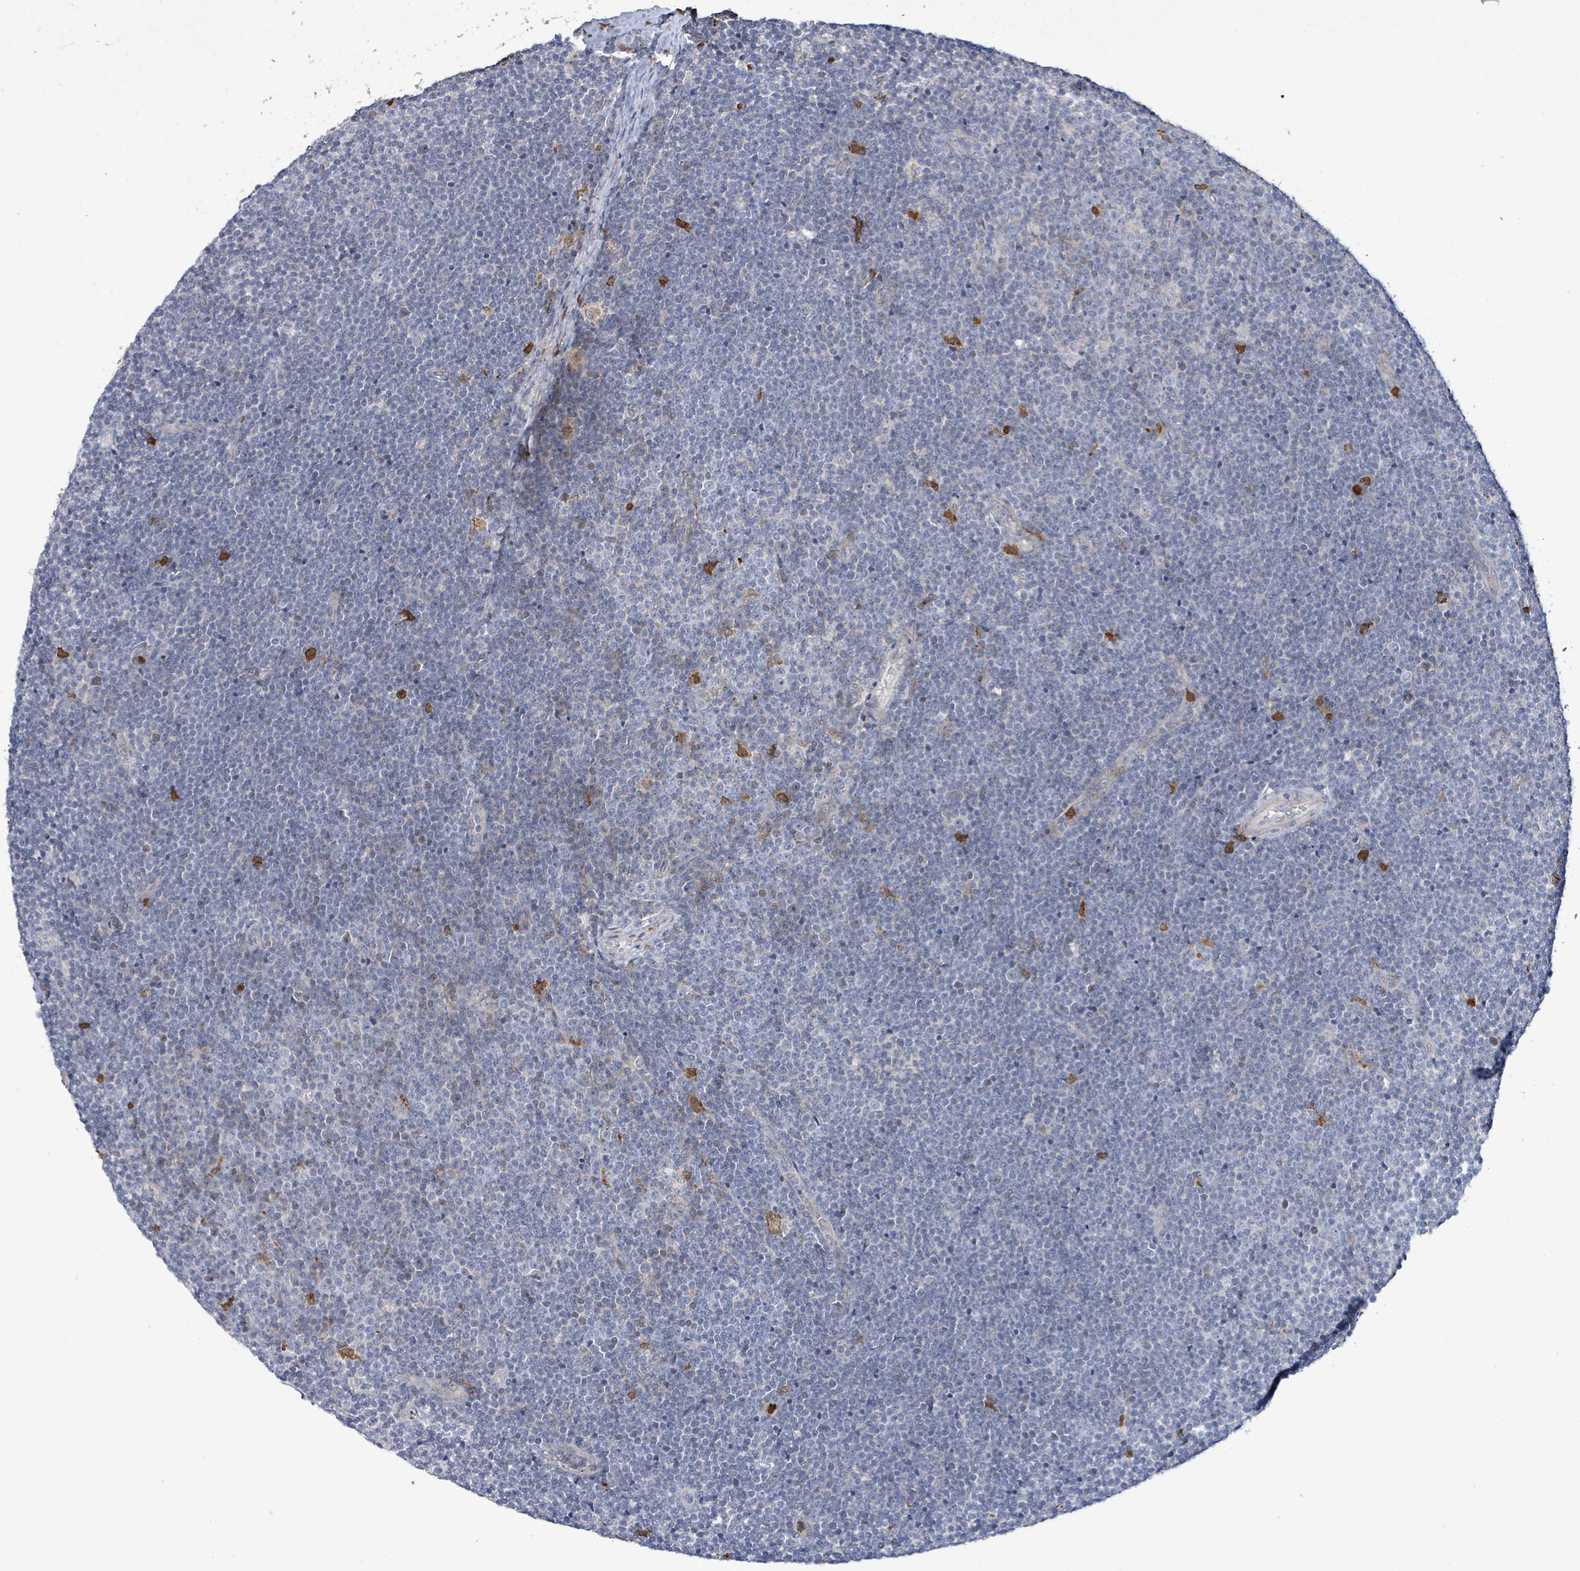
{"staining": {"intensity": "negative", "quantity": "none", "location": "none"}, "tissue": "lymphoma", "cell_type": "Tumor cells", "image_type": "cancer", "snomed": [{"axis": "morphology", "description": "Malignant lymphoma, non-Hodgkin's type, Low grade"}, {"axis": "topography", "description": "Lymph node"}], "caption": "High magnification brightfield microscopy of low-grade malignant lymphoma, non-Hodgkin's type stained with DAB (brown) and counterstained with hematoxylin (blue): tumor cells show no significant staining. The staining is performed using DAB (3,3'-diaminobenzidine) brown chromogen with nuclei counter-stained in using hematoxylin.", "gene": "FAM210A", "patient": {"sex": "male", "age": 48}}